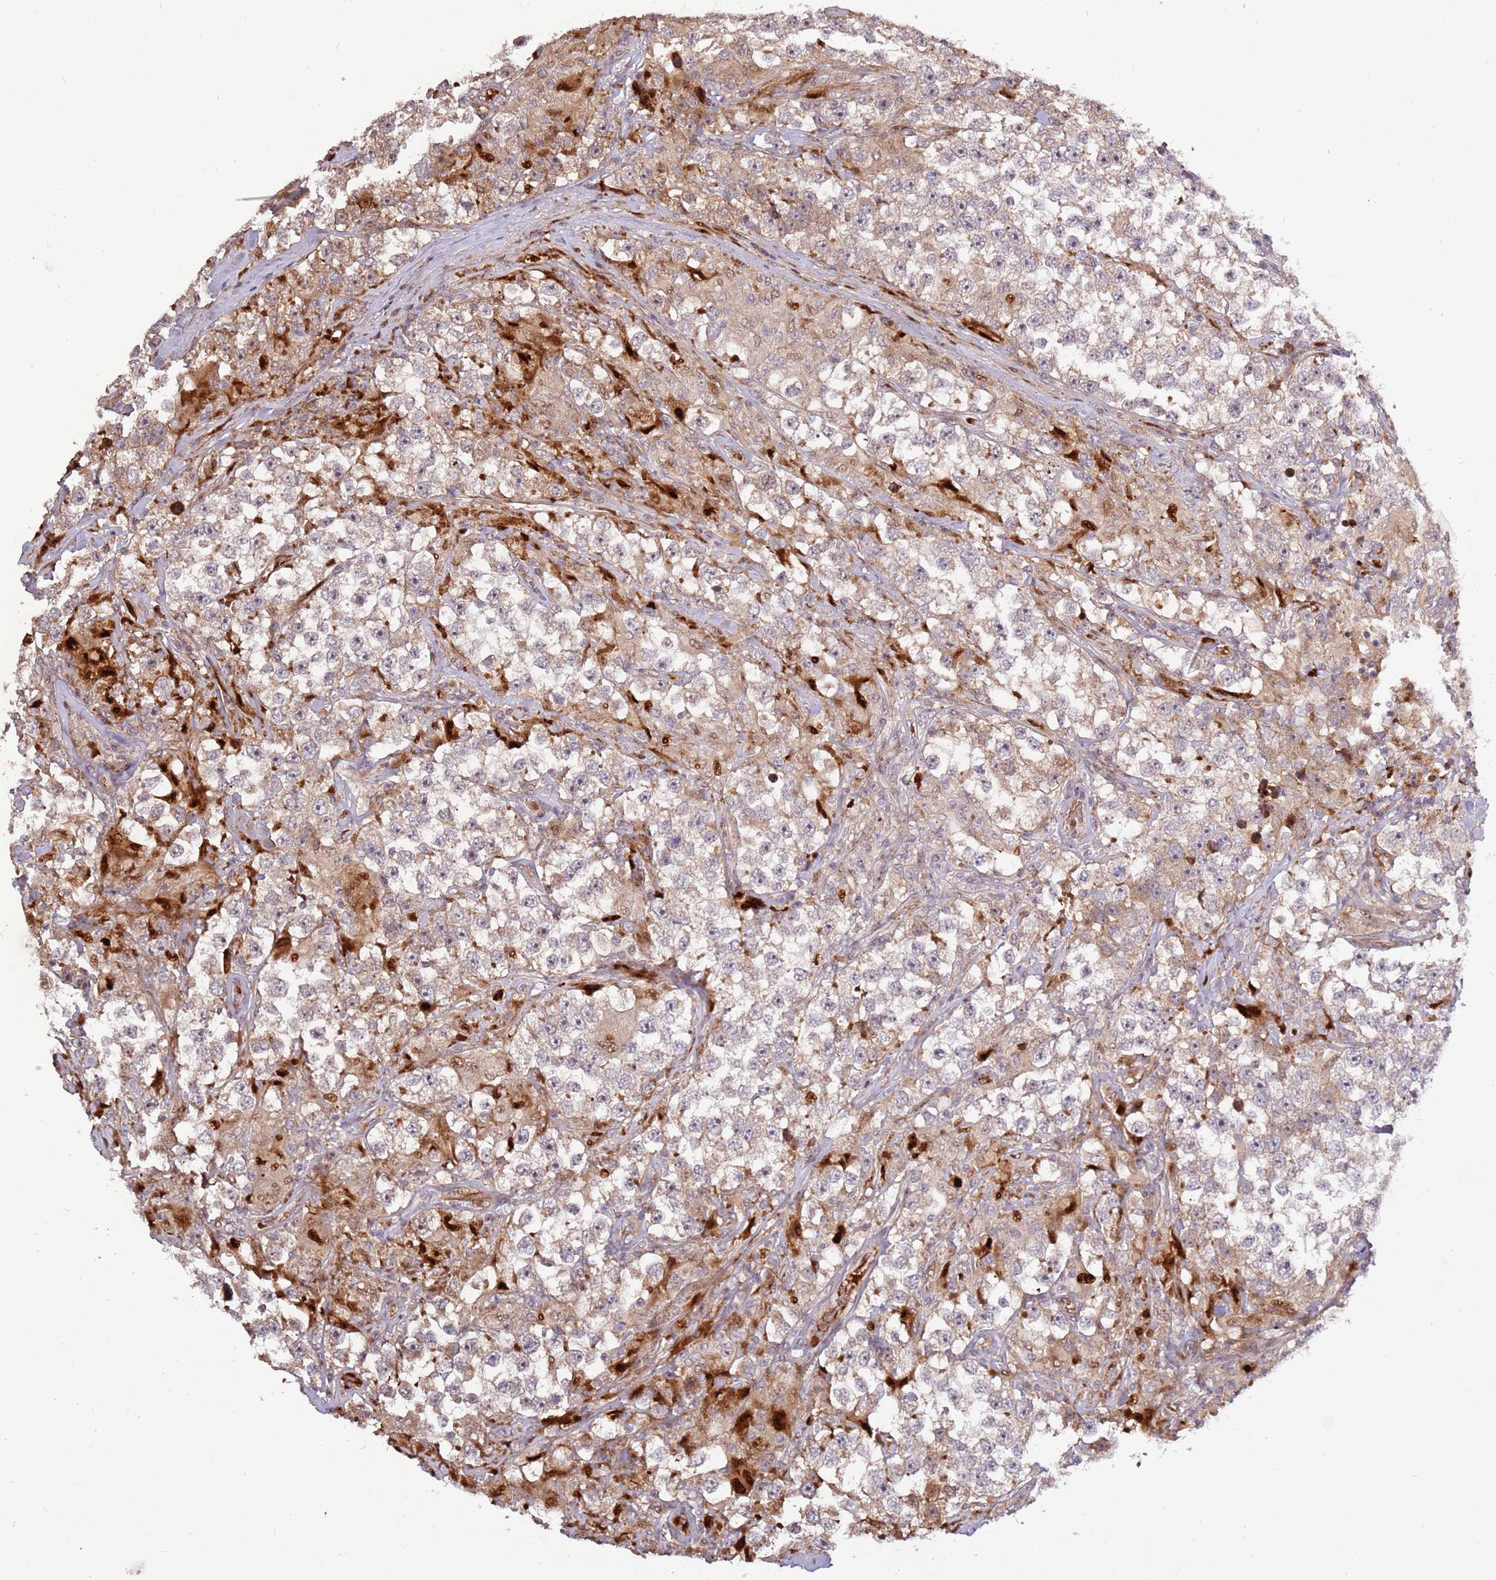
{"staining": {"intensity": "weak", "quantity": "25%-75%", "location": "cytoplasmic/membranous"}, "tissue": "testis cancer", "cell_type": "Tumor cells", "image_type": "cancer", "snomed": [{"axis": "morphology", "description": "Seminoma, NOS"}, {"axis": "topography", "description": "Testis"}], "caption": "The micrograph displays staining of testis cancer (seminoma), revealing weak cytoplasmic/membranous protein staining (brown color) within tumor cells.", "gene": "RHBDL1", "patient": {"sex": "male", "age": 46}}